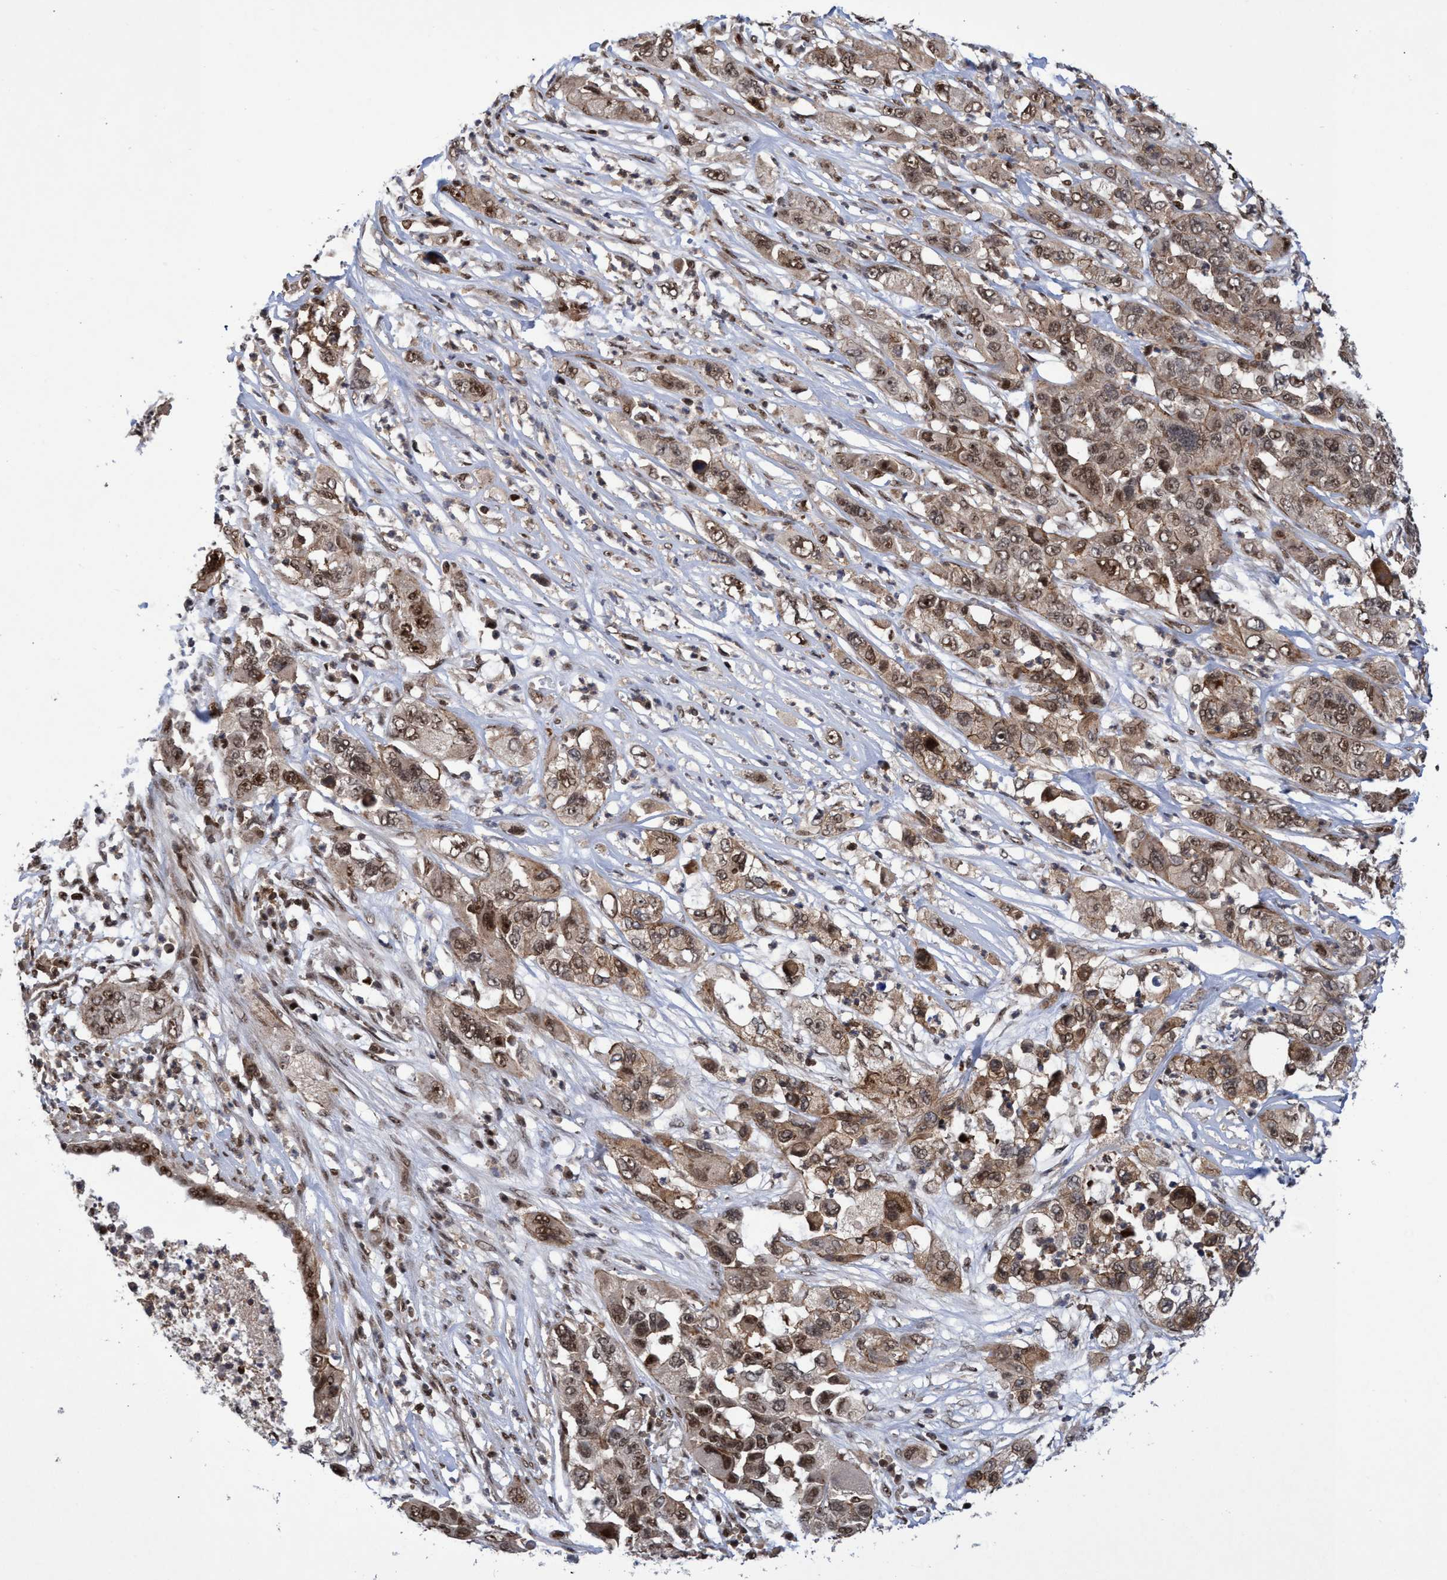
{"staining": {"intensity": "weak", "quantity": ">75%", "location": "cytoplasmic/membranous,nuclear"}, "tissue": "pancreatic cancer", "cell_type": "Tumor cells", "image_type": "cancer", "snomed": [{"axis": "morphology", "description": "Adenocarcinoma, NOS"}, {"axis": "topography", "description": "Pancreas"}], "caption": "Approximately >75% of tumor cells in human pancreatic cancer exhibit weak cytoplasmic/membranous and nuclear protein expression as visualized by brown immunohistochemical staining.", "gene": "GTF2F1", "patient": {"sex": "female", "age": 78}}